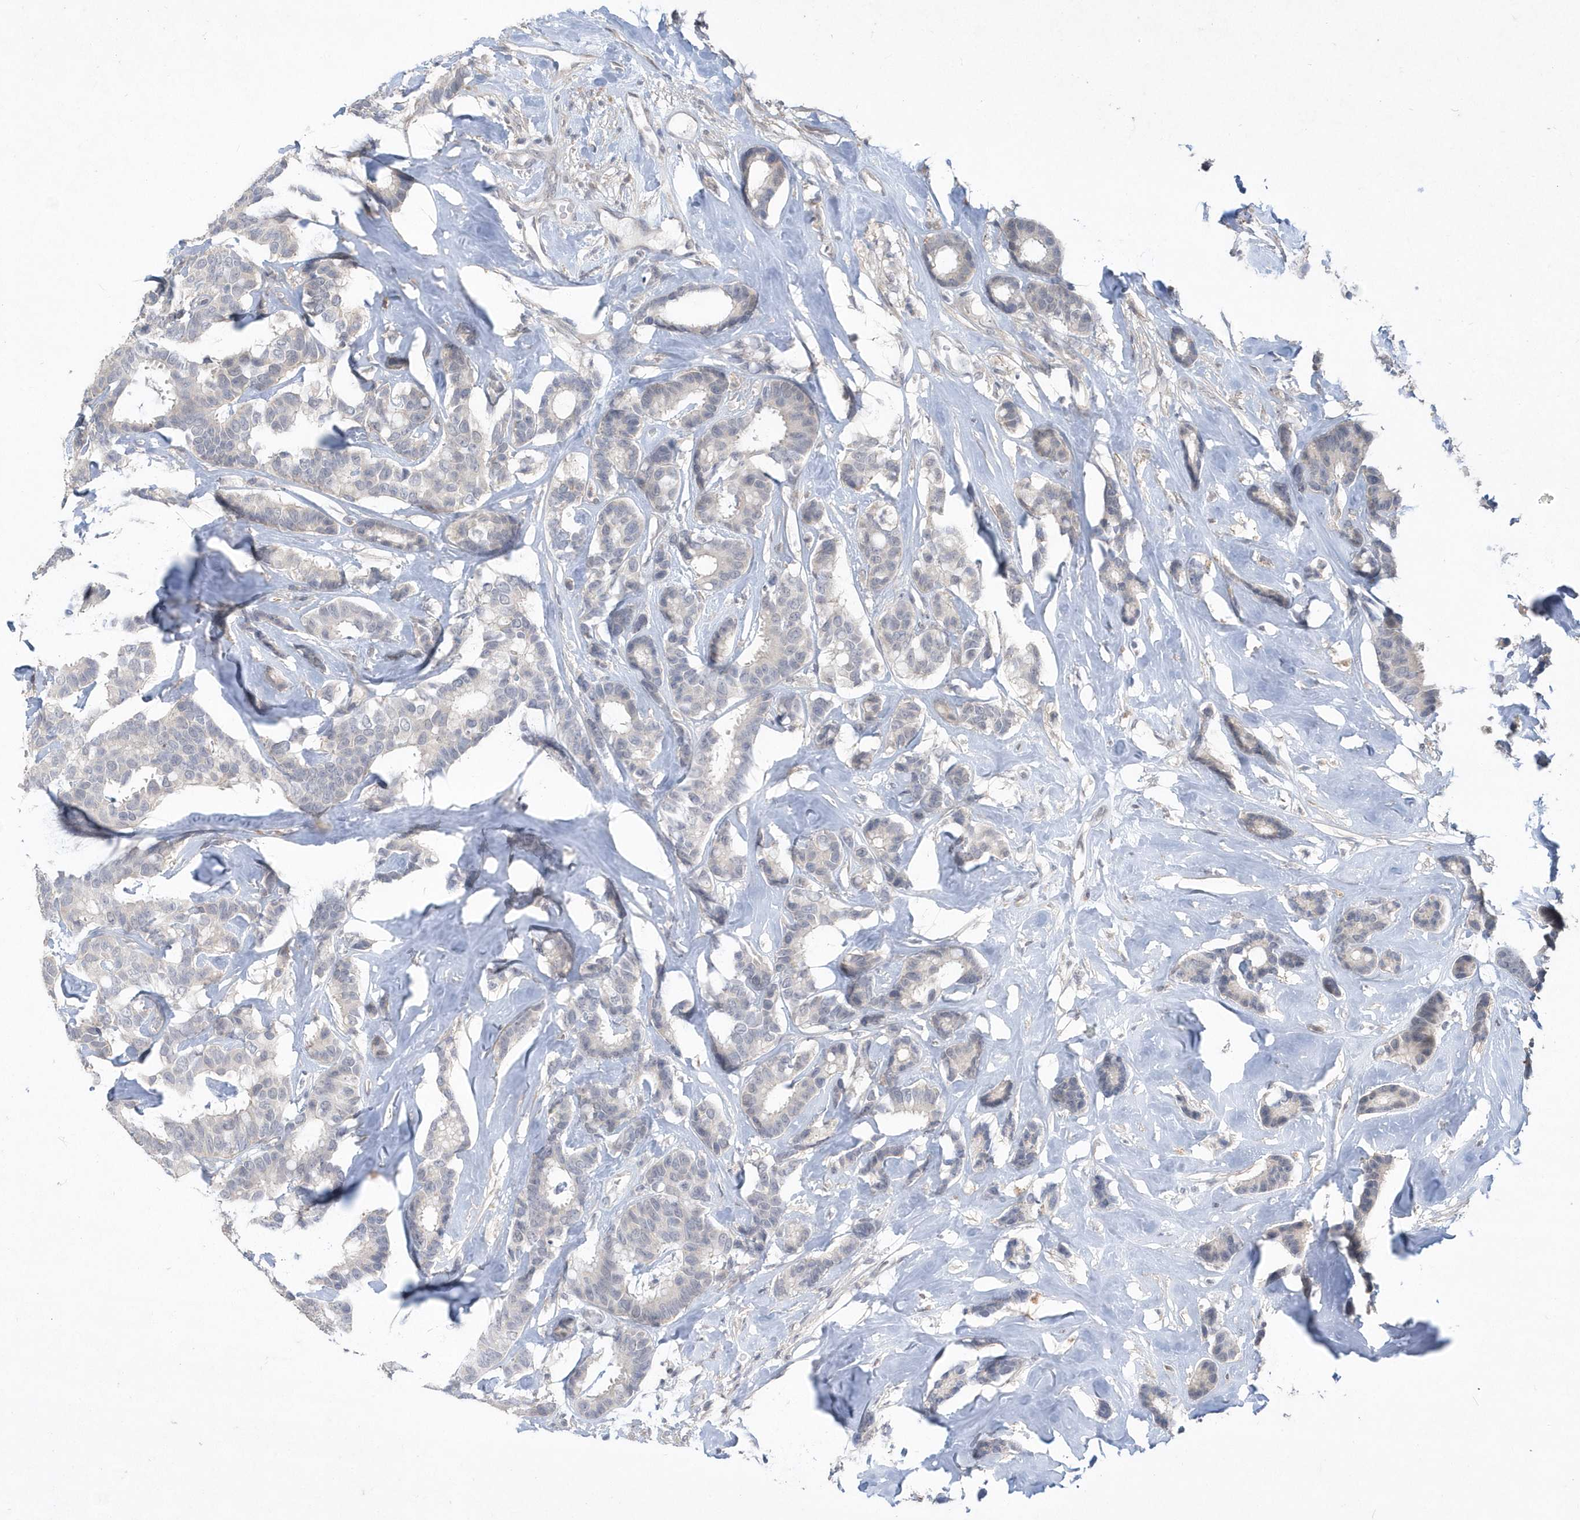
{"staining": {"intensity": "negative", "quantity": "none", "location": "none"}, "tissue": "breast cancer", "cell_type": "Tumor cells", "image_type": "cancer", "snomed": [{"axis": "morphology", "description": "Duct carcinoma"}, {"axis": "topography", "description": "Breast"}], "caption": "Tumor cells show no significant staining in breast cancer. Brightfield microscopy of immunohistochemistry stained with DAB (brown) and hematoxylin (blue), captured at high magnification.", "gene": "TSPEAR", "patient": {"sex": "female", "age": 87}}